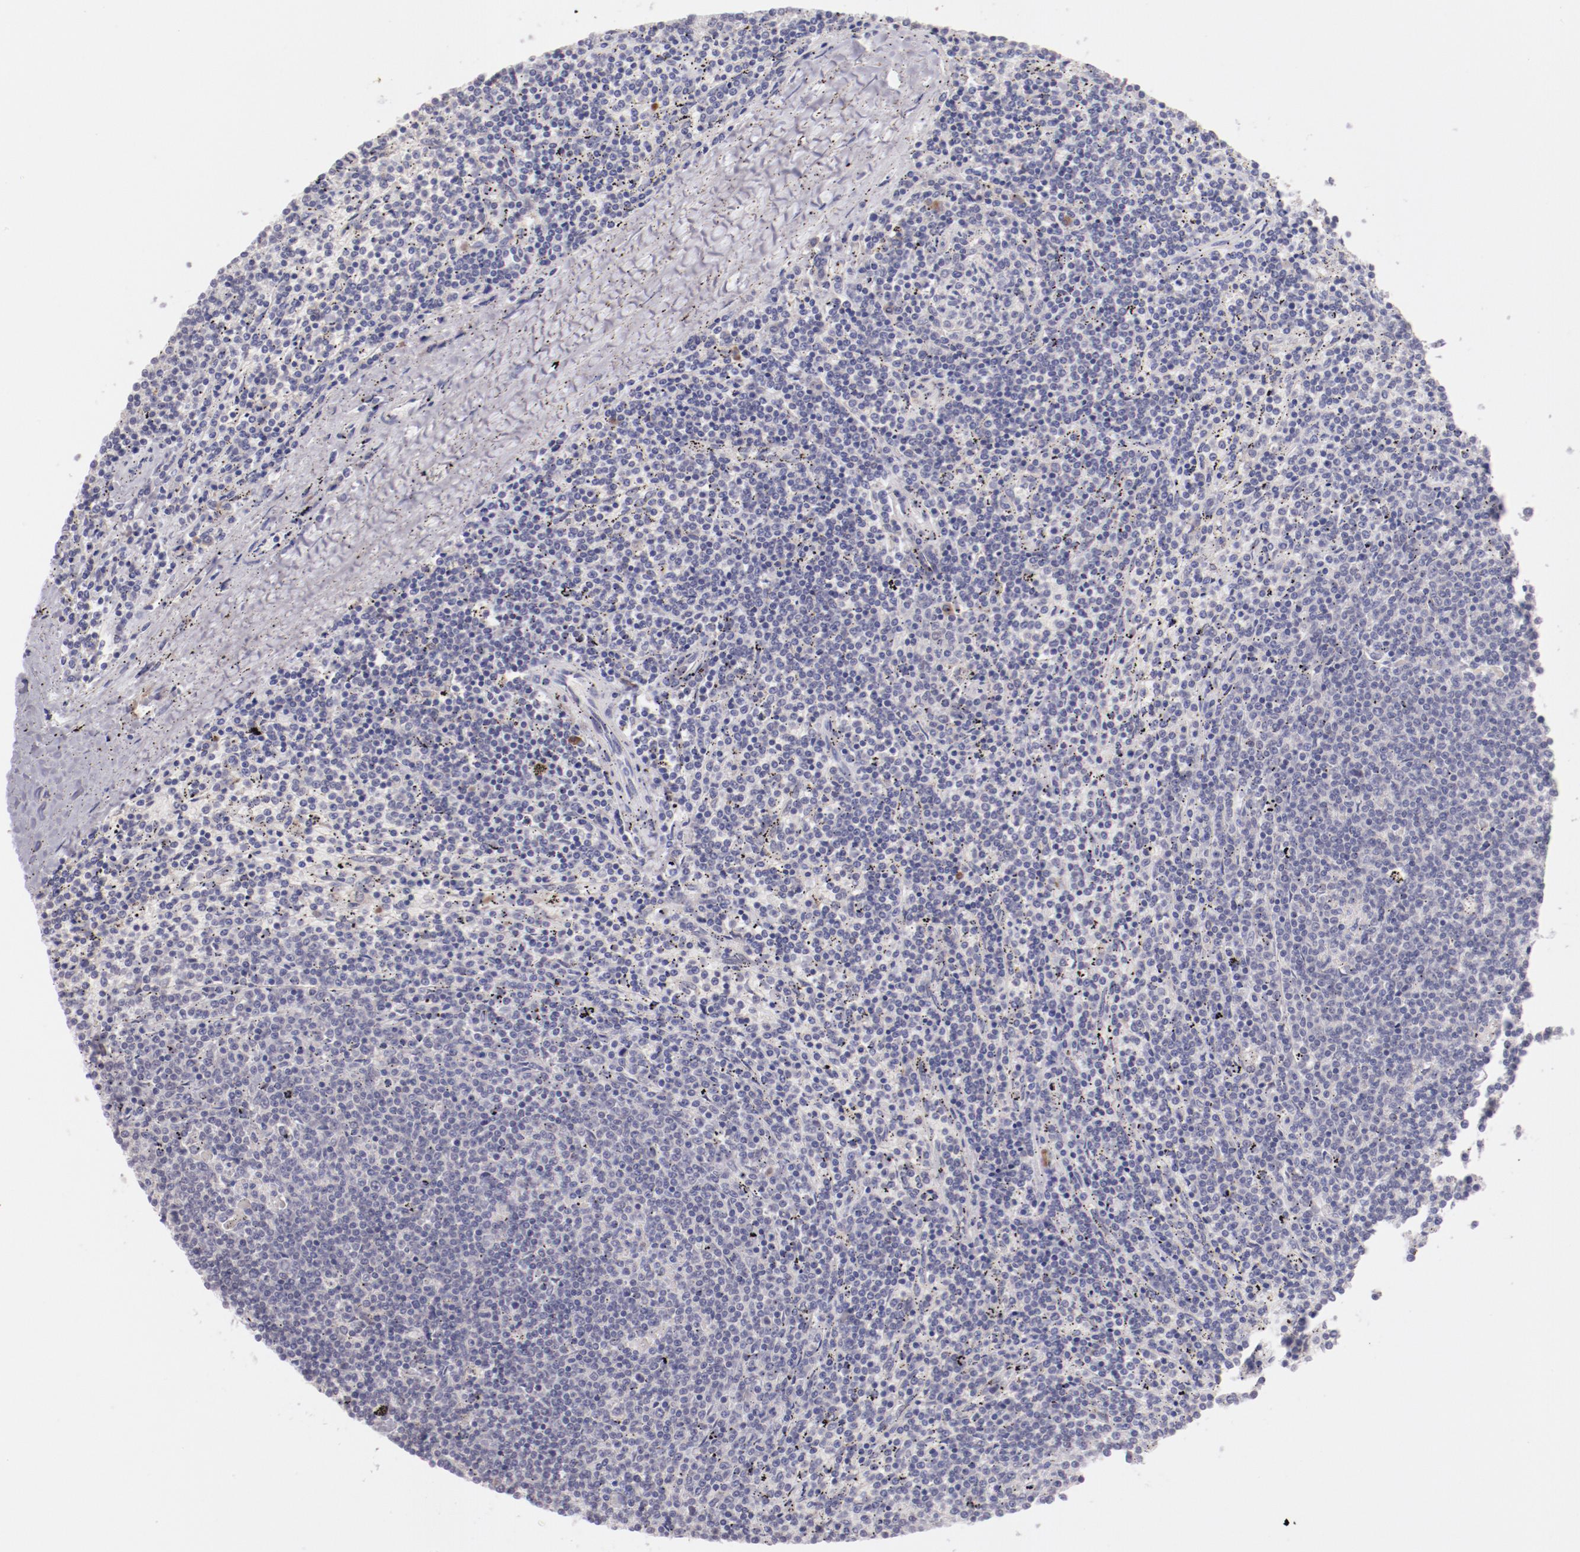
{"staining": {"intensity": "negative", "quantity": "none", "location": "none"}, "tissue": "lymphoma", "cell_type": "Tumor cells", "image_type": "cancer", "snomed": [{"axis": "morphology", "description": "Malignant lymphoma, non-Hodgkin's type, Low grade"}, {"axis": "topography", "description": "Spleen"}], "caption": "The photomicrograph exhibits no significant positivity in tumor cells of lymphoma.", "gene": "TRAF3", "patient": {"sex": "female", "age": 50}}